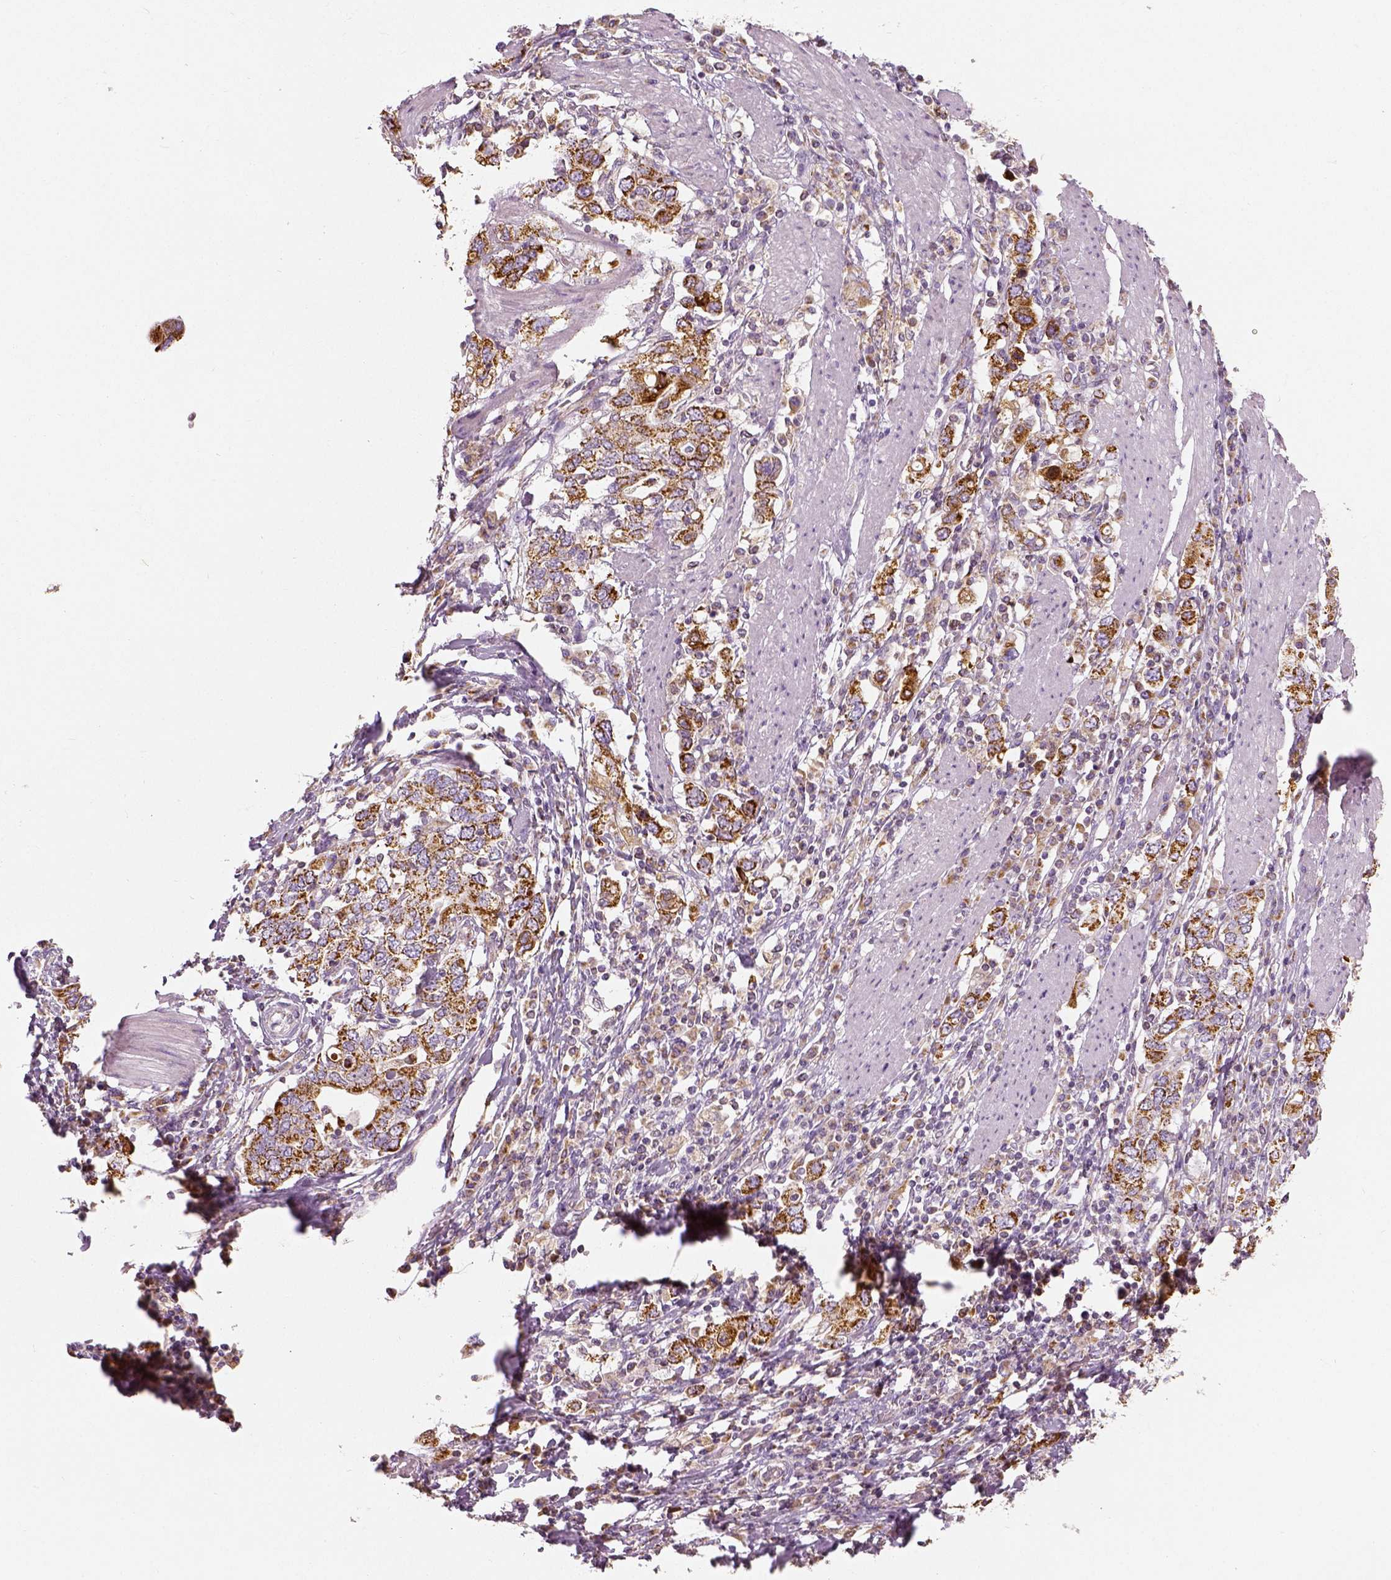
{"staining": {"intensity": "strong", "quantity": ">75%", "location": "cytoplasmic/membranous"}, "tissue": "stomach cancer", "cell_type": "Tumor cells", "image_type": "cancer", "snomed": [{"axis": "morphology", "description": "Adenocarcinoma, NOS"}, {"axis": "topography", "description": "Stomach, upper"}, {"axis": "topography", "description": "Stomach"}], "caption": "A brown stain shows strong cytoplasmic/membranous staining of a protein in human adenocarcinoma (stomach) tumor cells.", "gene": "PGAM5", "patient": {"sex": "male", "age": 62}}